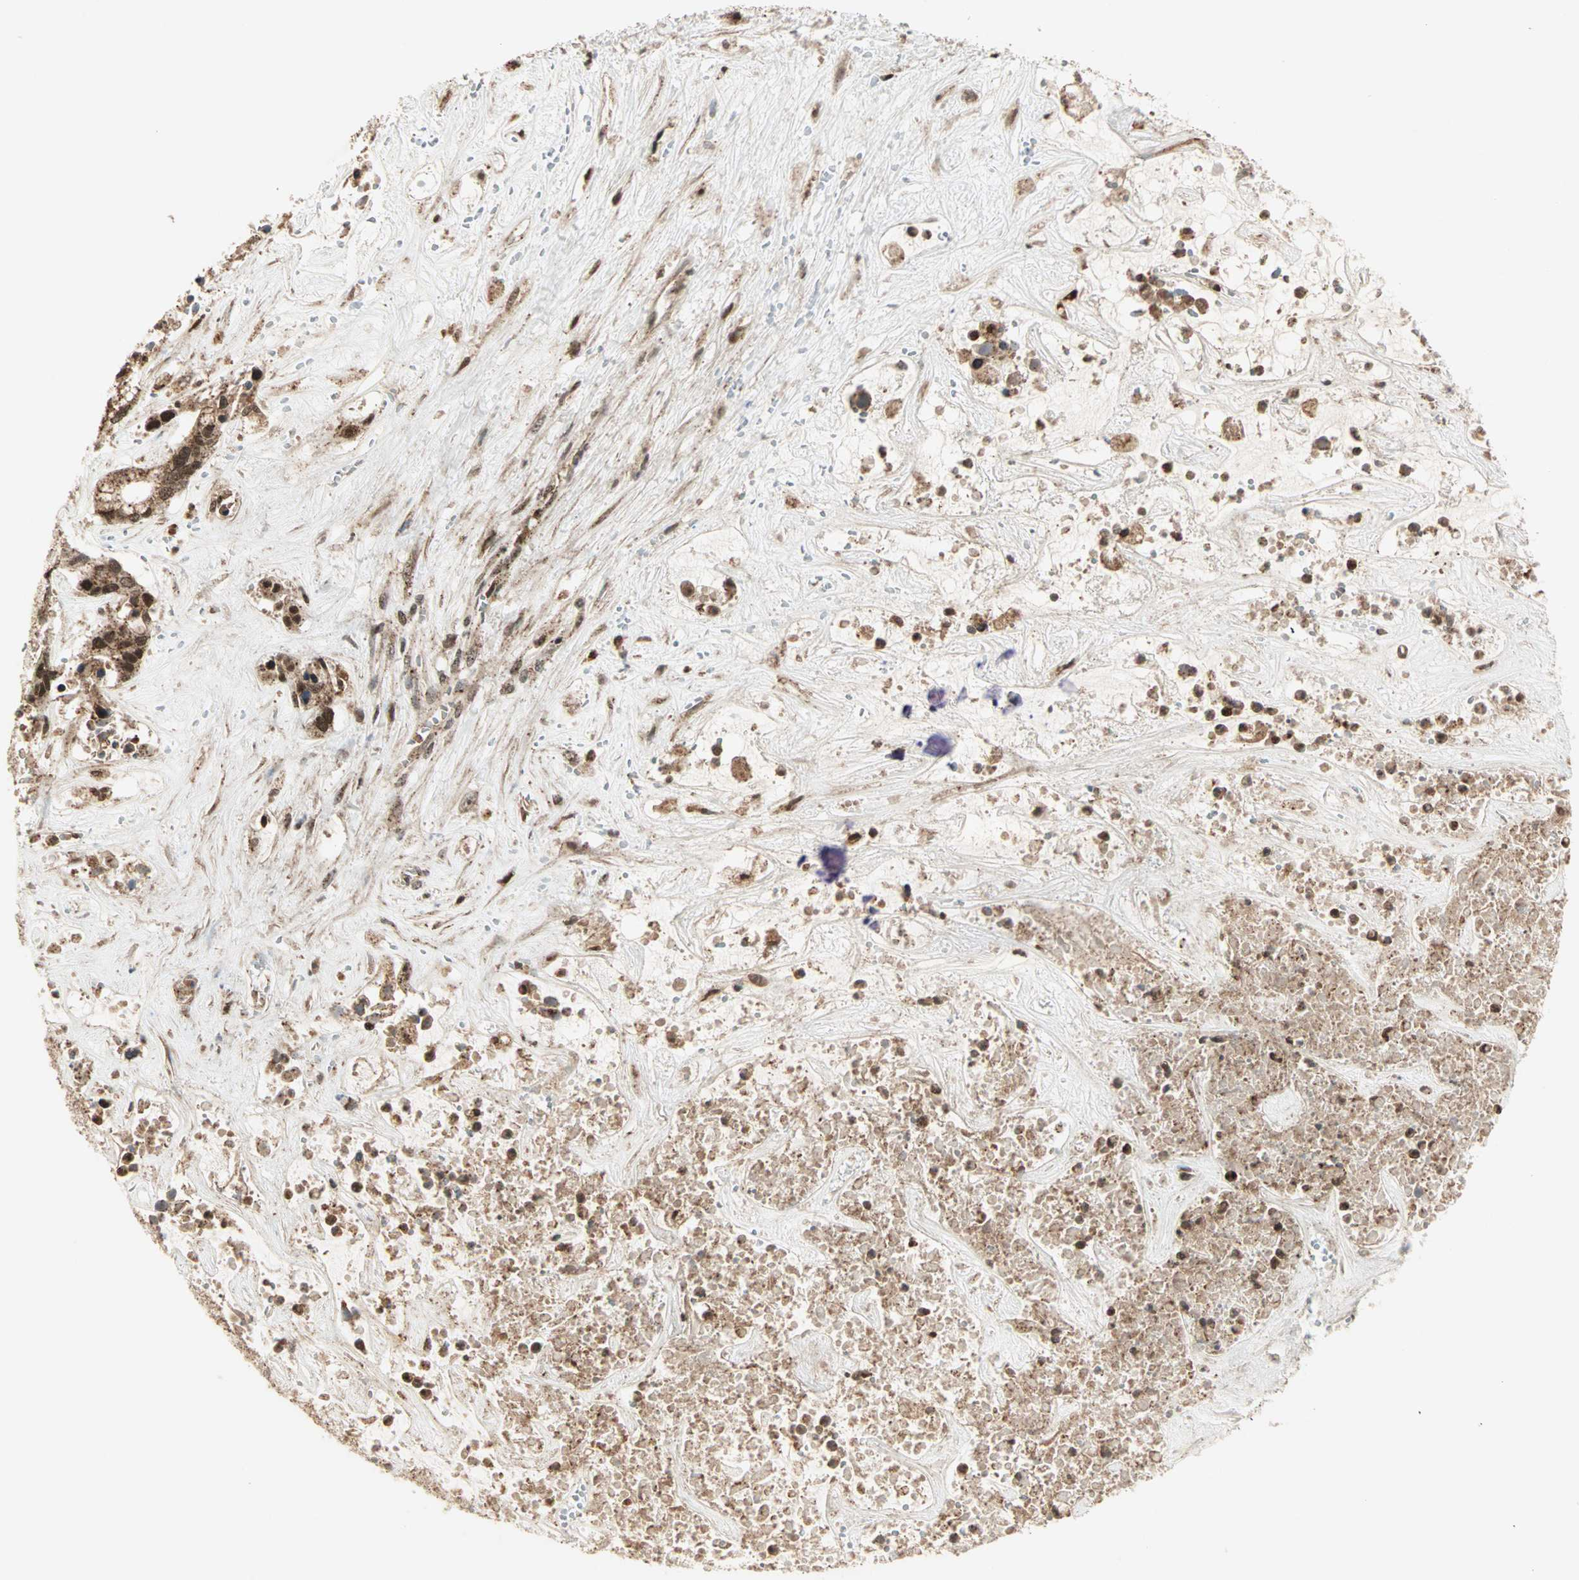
{"staining": {"intensity": "strong", "quantity": ">75%", "location": "cytoplasmic/membranous,nuclear"}, "tissue": "liver cancer", "cell_type": "Tumor cells", "image_type": "cancer", "snomed": [{"axis": "morphology", "description": "Cholangiocarcinoma"}, {"axis": "topography", "description": "Liver"}], "caption": "Tumor cells reveal high levels of strong cytoplasmic/membranous and nuclear expression in about >75% of cells in human liver cancer (cholangiocarcinoma).", "gene": "ZBED9", "patient": {"sex": "female", "age": 65}}